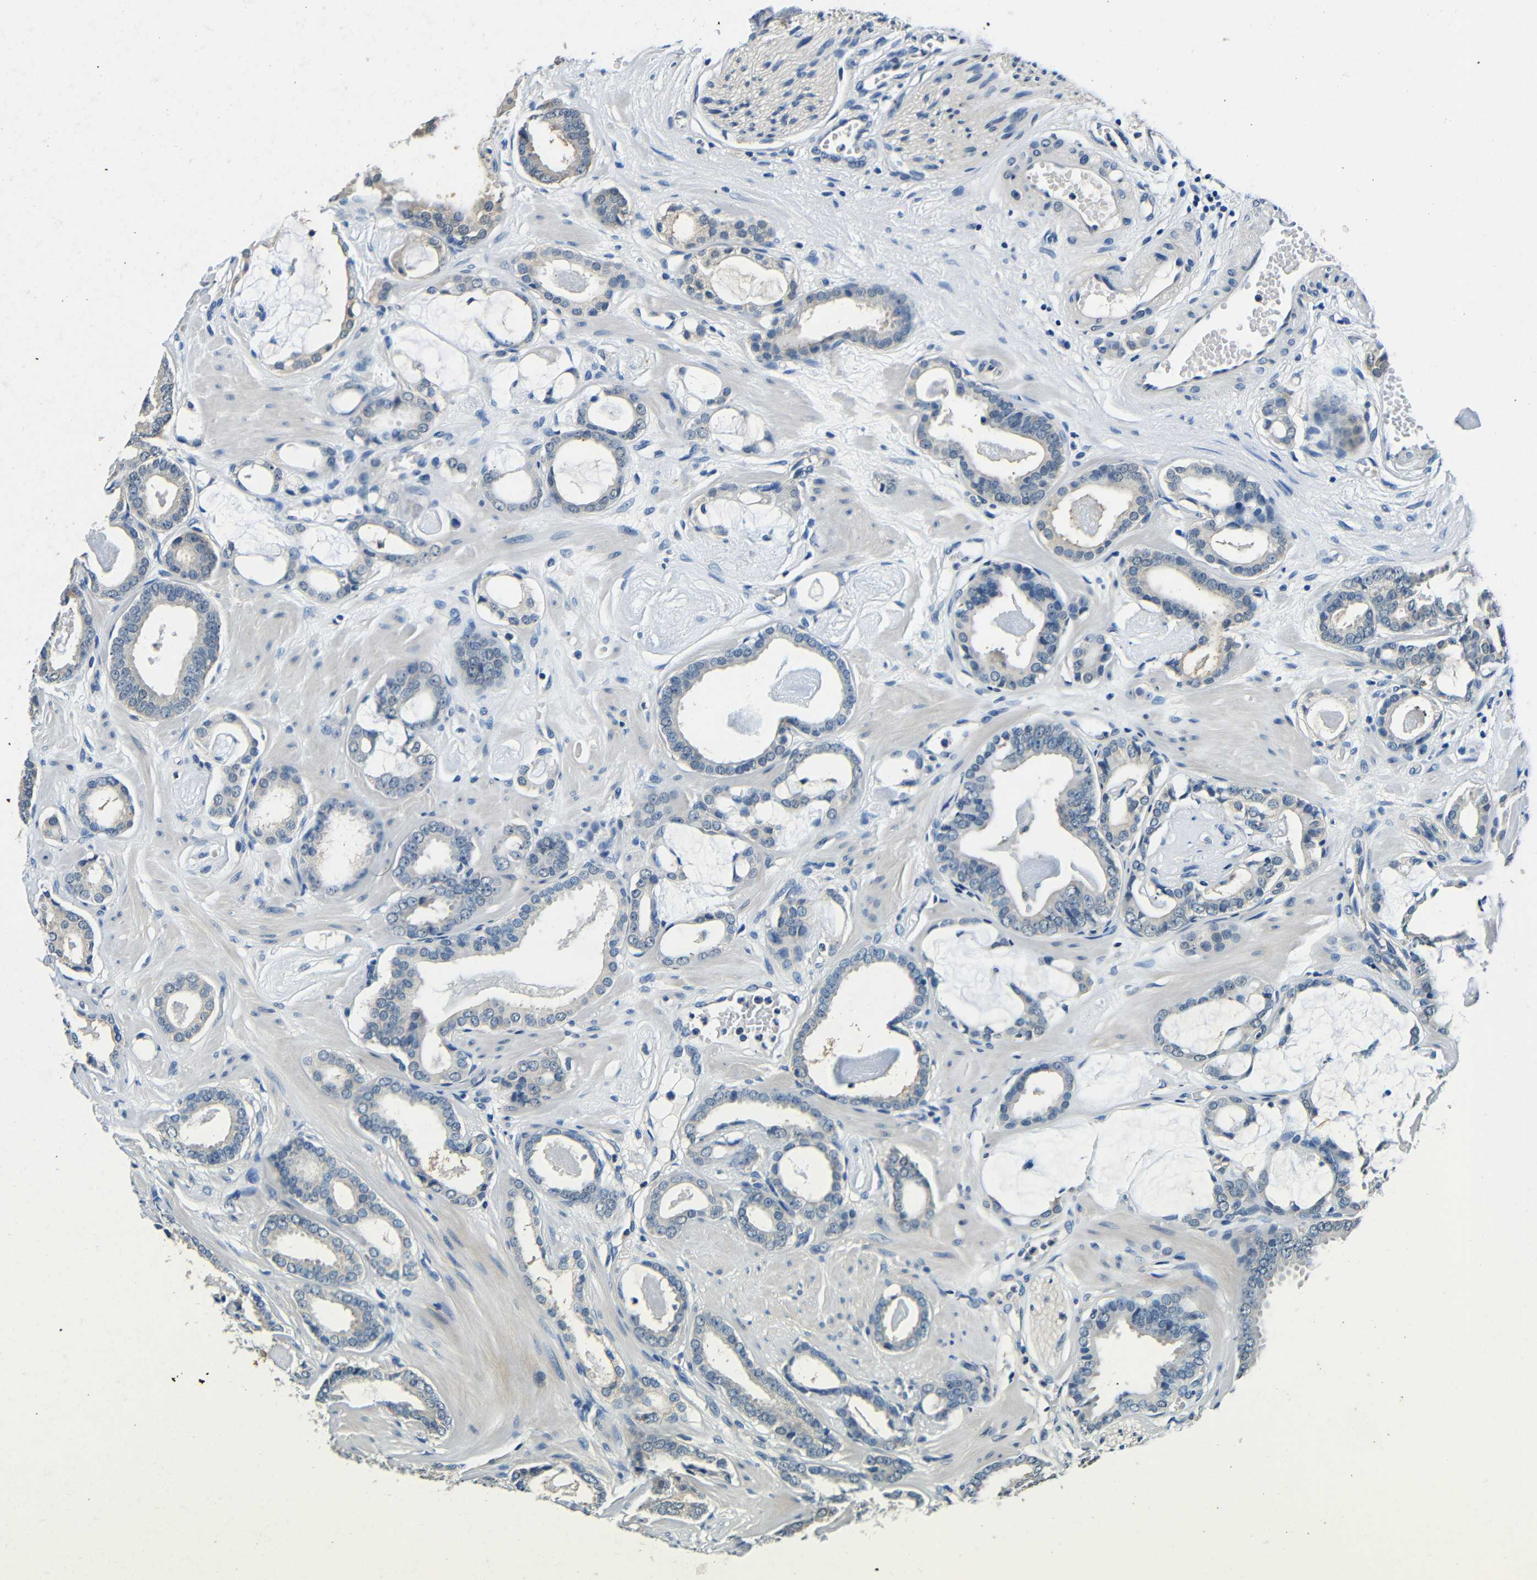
{"staining": {"intensity": "negative", "quantity": "none", "location": "none"}, "tissue": "prostate cancer", "cell_type": "Tumor cells", "image_type": "cancer", "snomed": [{"axis": "morphology", "description": "Adenocarcinoma, Low grade"}, {"axis": "topography", "description": "Prostate"}], "caption": "Tumor cells show no significant staining in prostate adenocarcinoma (low-grade).", "gene": "ADAP1", "patient": {"sex": "male", "age": 53}}